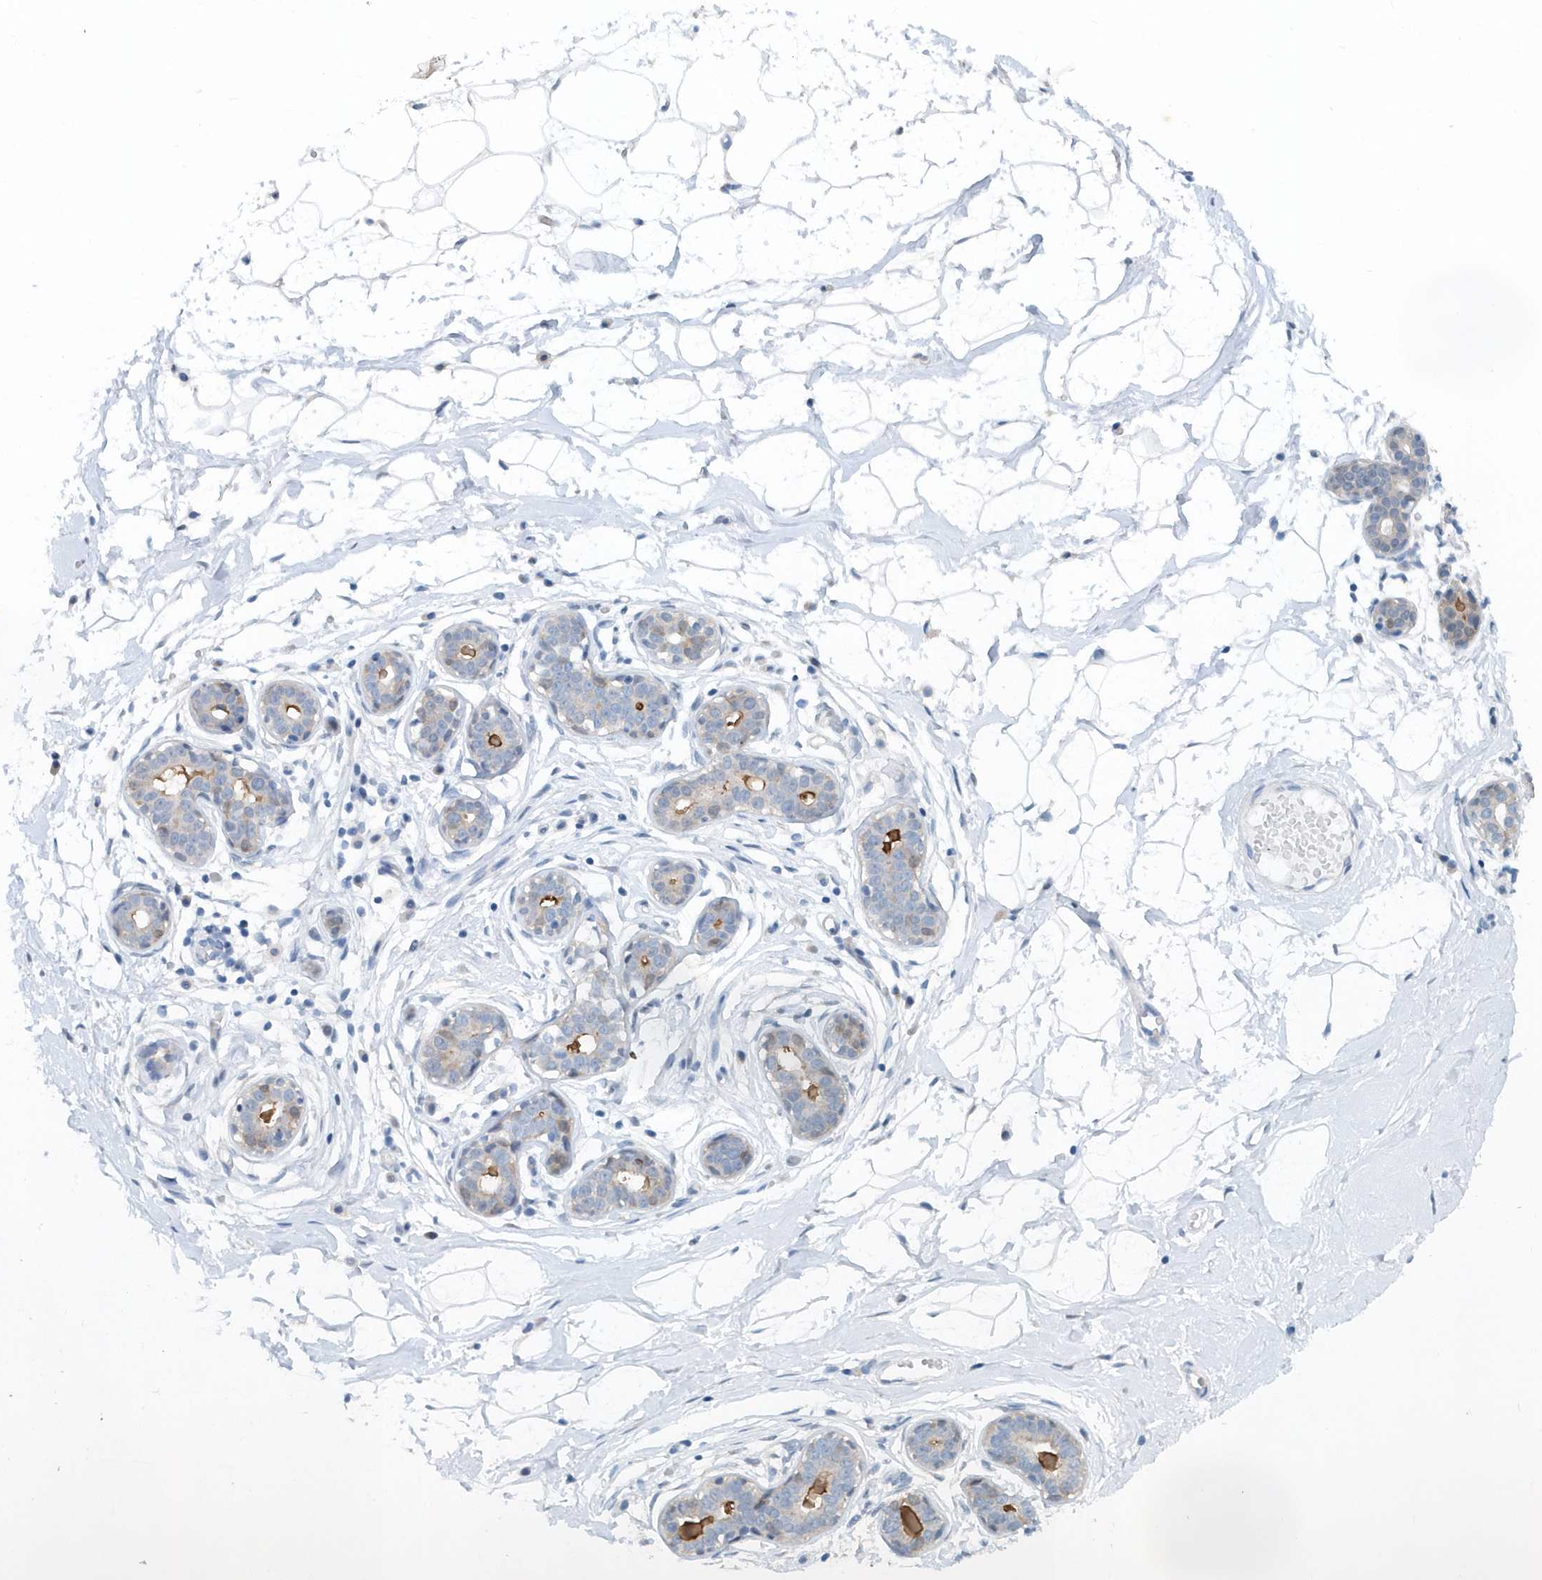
{"staining": {"intensity": "negative", "quantity": "none", "location": "none"}, "tissue": "breast", "cell_type": "Adipocytes", "image_type": "normal", "snomed": [{"axis": "morphology", "description": "Normal tissue, NOS"}, {"axis": "topography", "description": "Breast"}], "caption": "Adipocytes are negative for brown protein staining in normal breast. Brightfield microscopy of immunohistochemistry (IHC) stained with DAB (brown) and hematoxylin (blue), captured at high magnification.", "gene": "PFN2", "patient": {"sex": "female", "age": 23}}